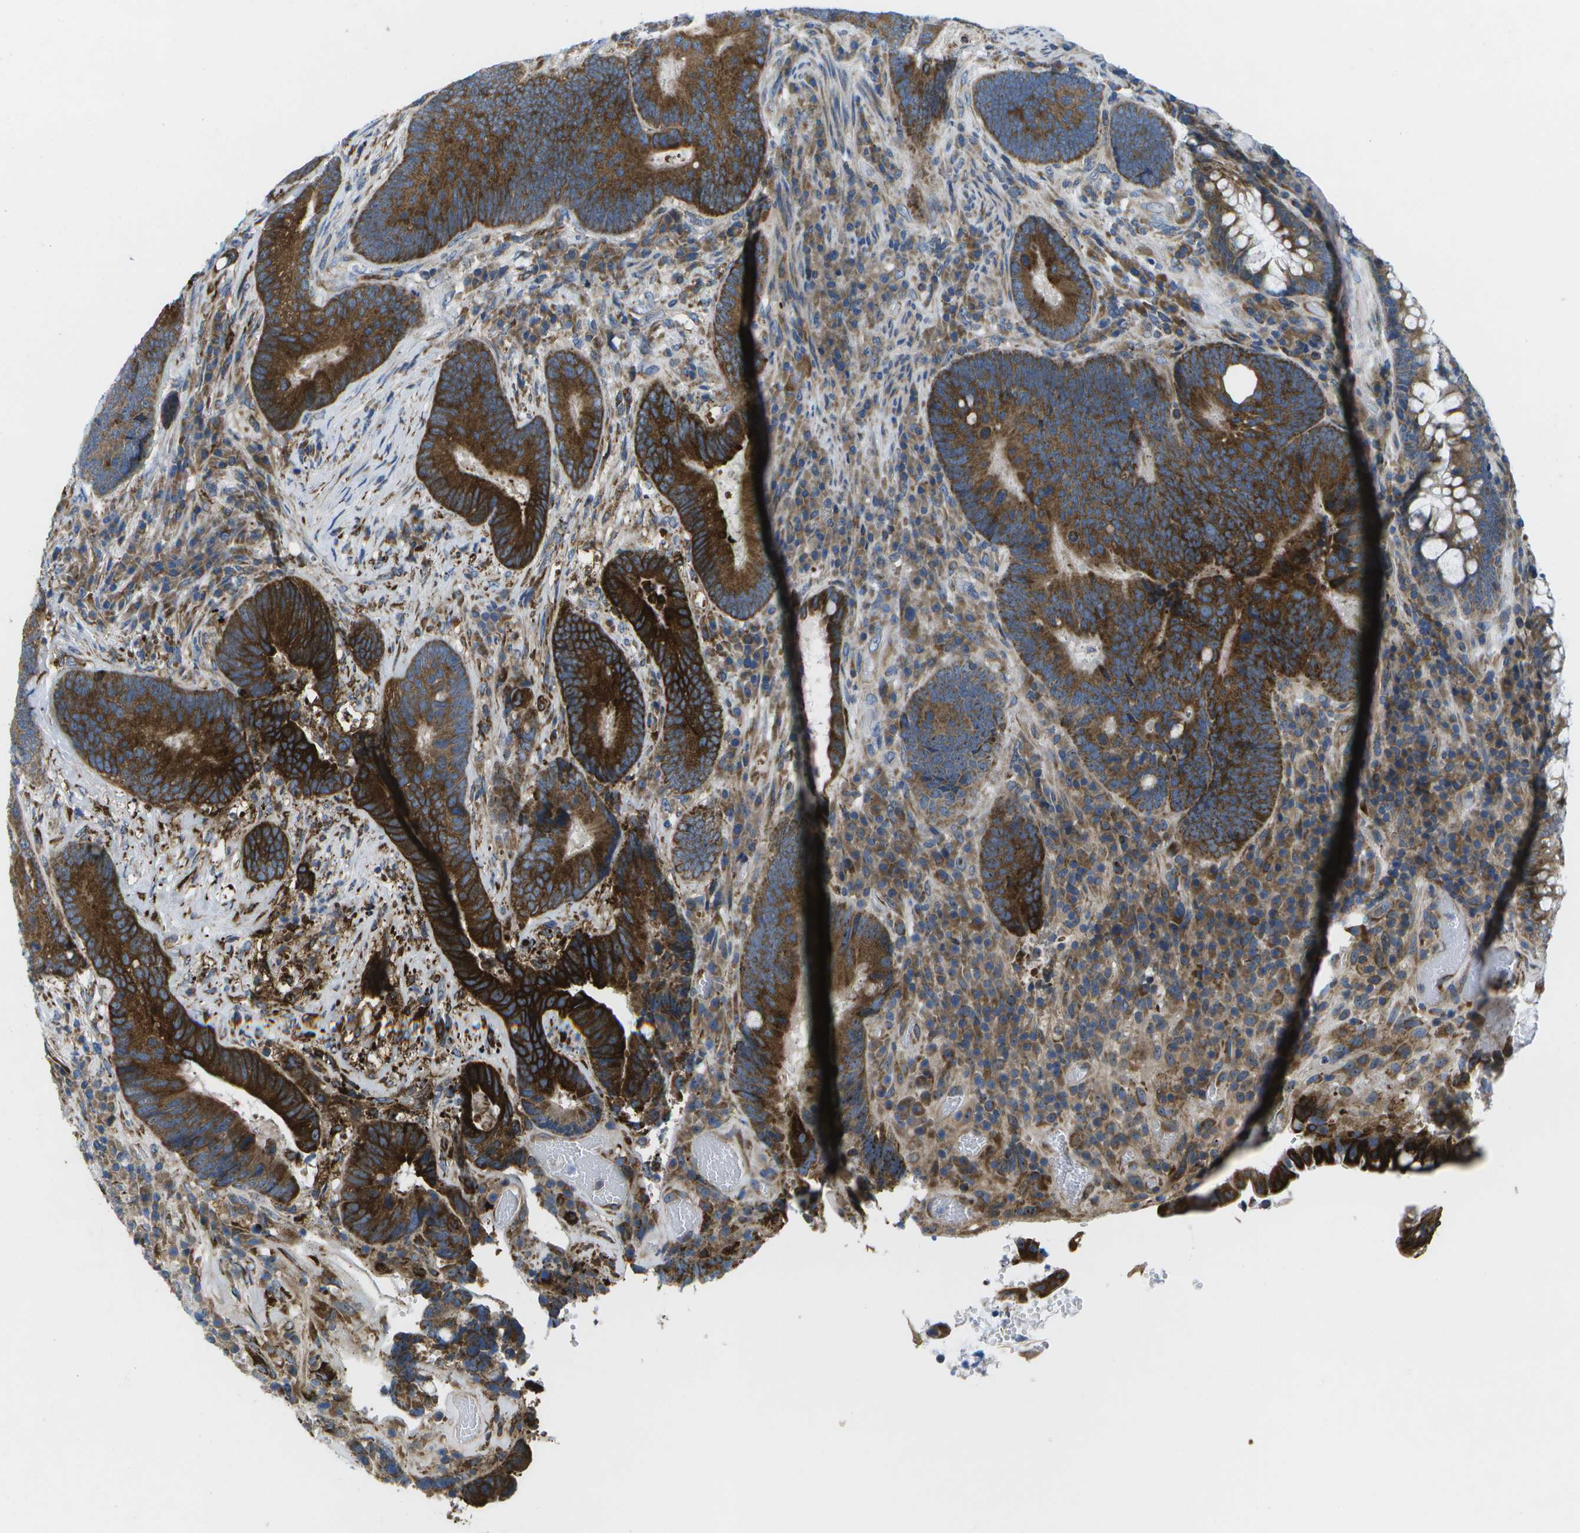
{"staining": {"intensity": "strong", "quantity": ">75%", "location": "cytoplasmic/membranous"}, "tissue": "colorectal cancer", "cell_type": "Tumor cells", "image_type": "cancer", "snomed": [{"axis": "morphology", "description": "Adenocarcinoma, NOS"}, {"axis": "topography", "description": "Rectum"}], "caption": "Immunohistochemical staining of adenocarcinoma (colorectal) exhibits high levels of strong cytoplasmic/membranous protein positivity in about >75% of tumor cells.", "gene": "GDF5", "patient": {"sex": "male", "age": 51}}